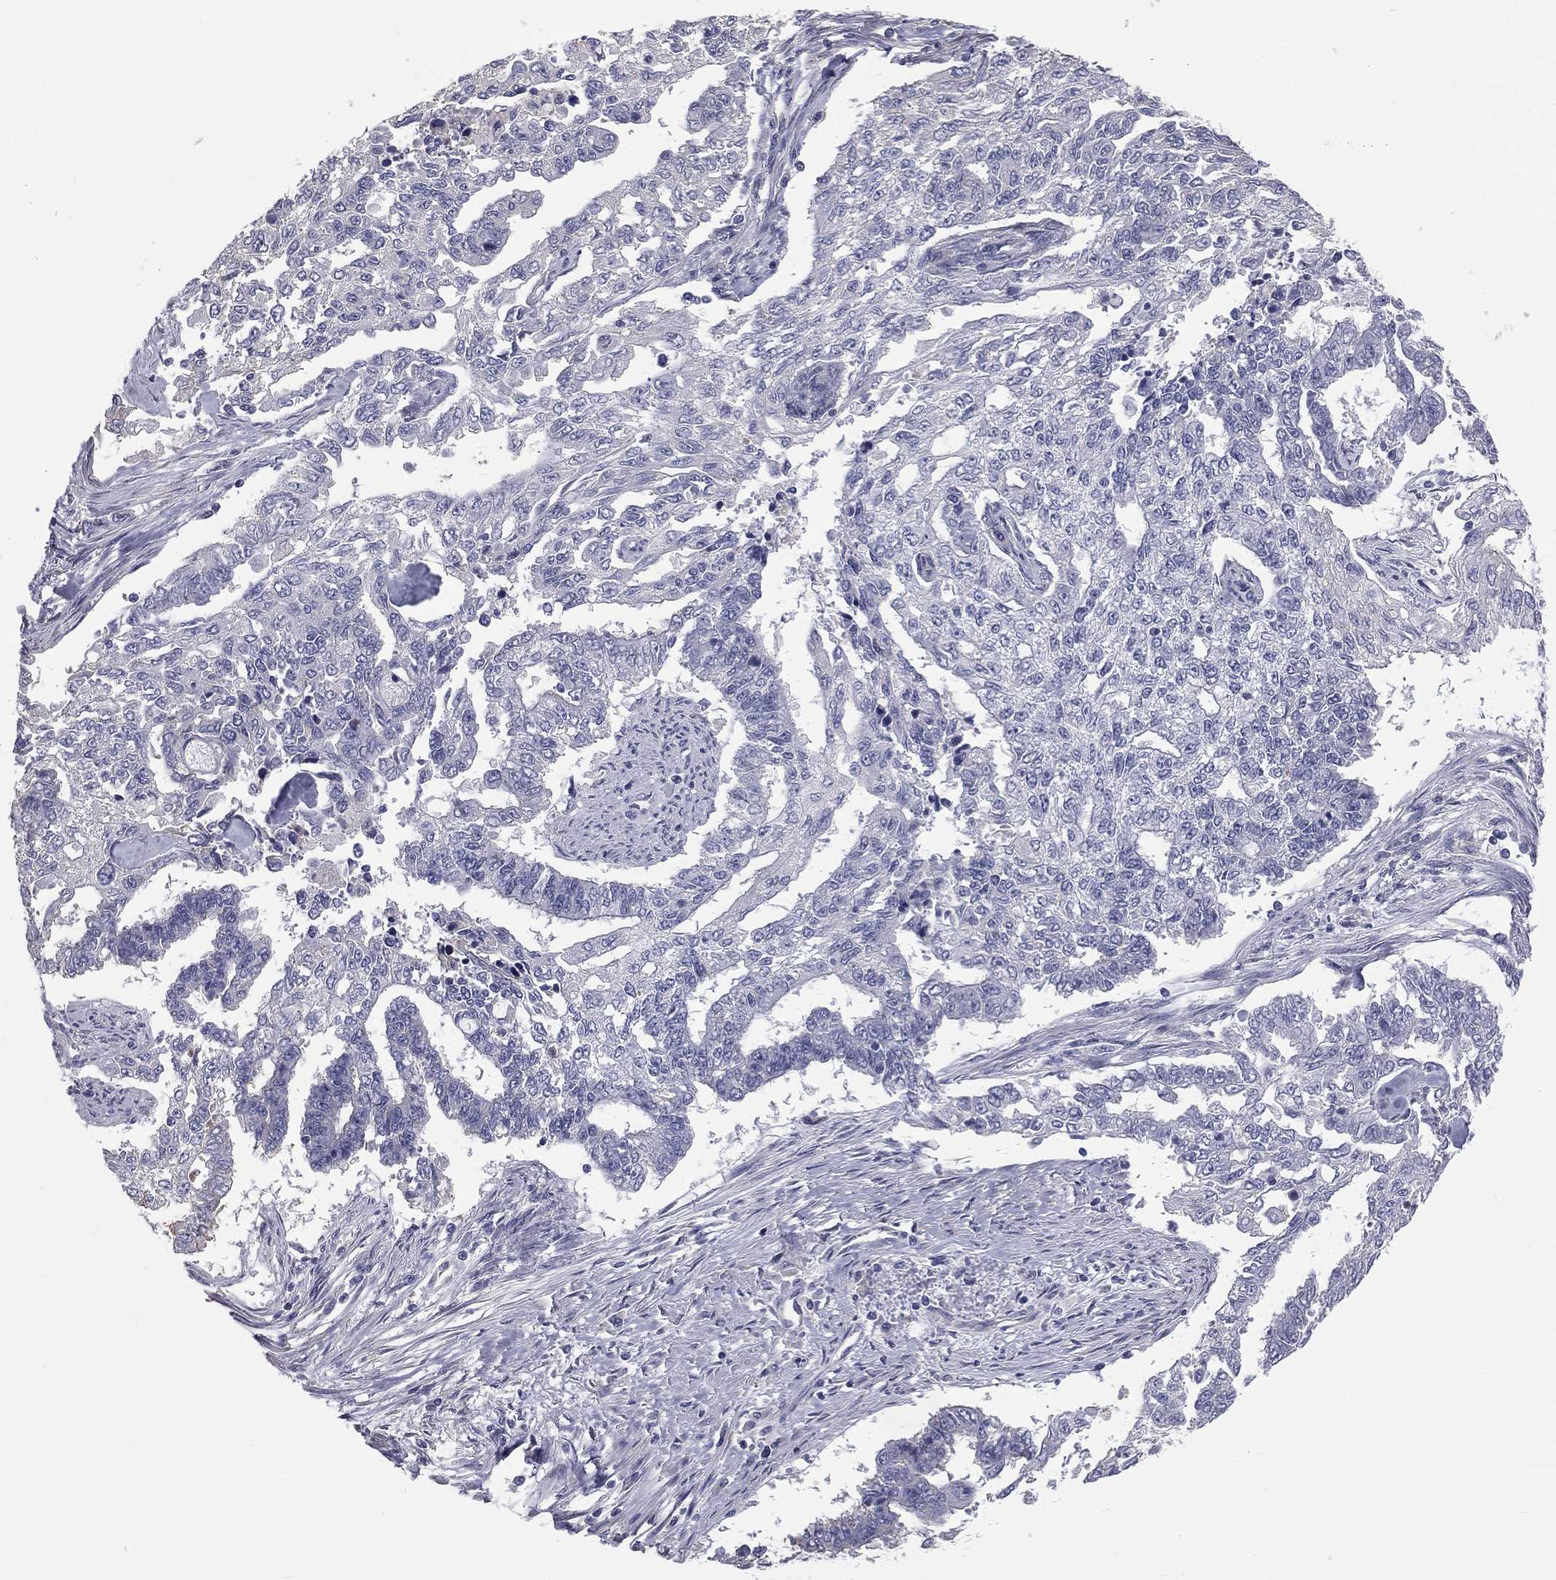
{"staining": {"intensity": "negative", "quantity": "none", "location": "none"}, "tissue": "endometrial cancer", "cell_type": "Tumor cells", "image_type": "cancer", "snomed": [{"axis": "morphology", "description": "Adenocarcinoma, NOS"}, {"axis": "topography", "description": "Uterus"}], "caption": "High magnification brightfield microscopy of endometrial adenocarcinoma stained with DAB (3,3'-diaminobenzidine) (brown) and counterstained with hematoxylin (blue): tumor cells show no significant expression. (IHC, brightfield microscopy, high magnification).", "gene": "MUC13", "patient": {"sex": "female", "age": 59}}